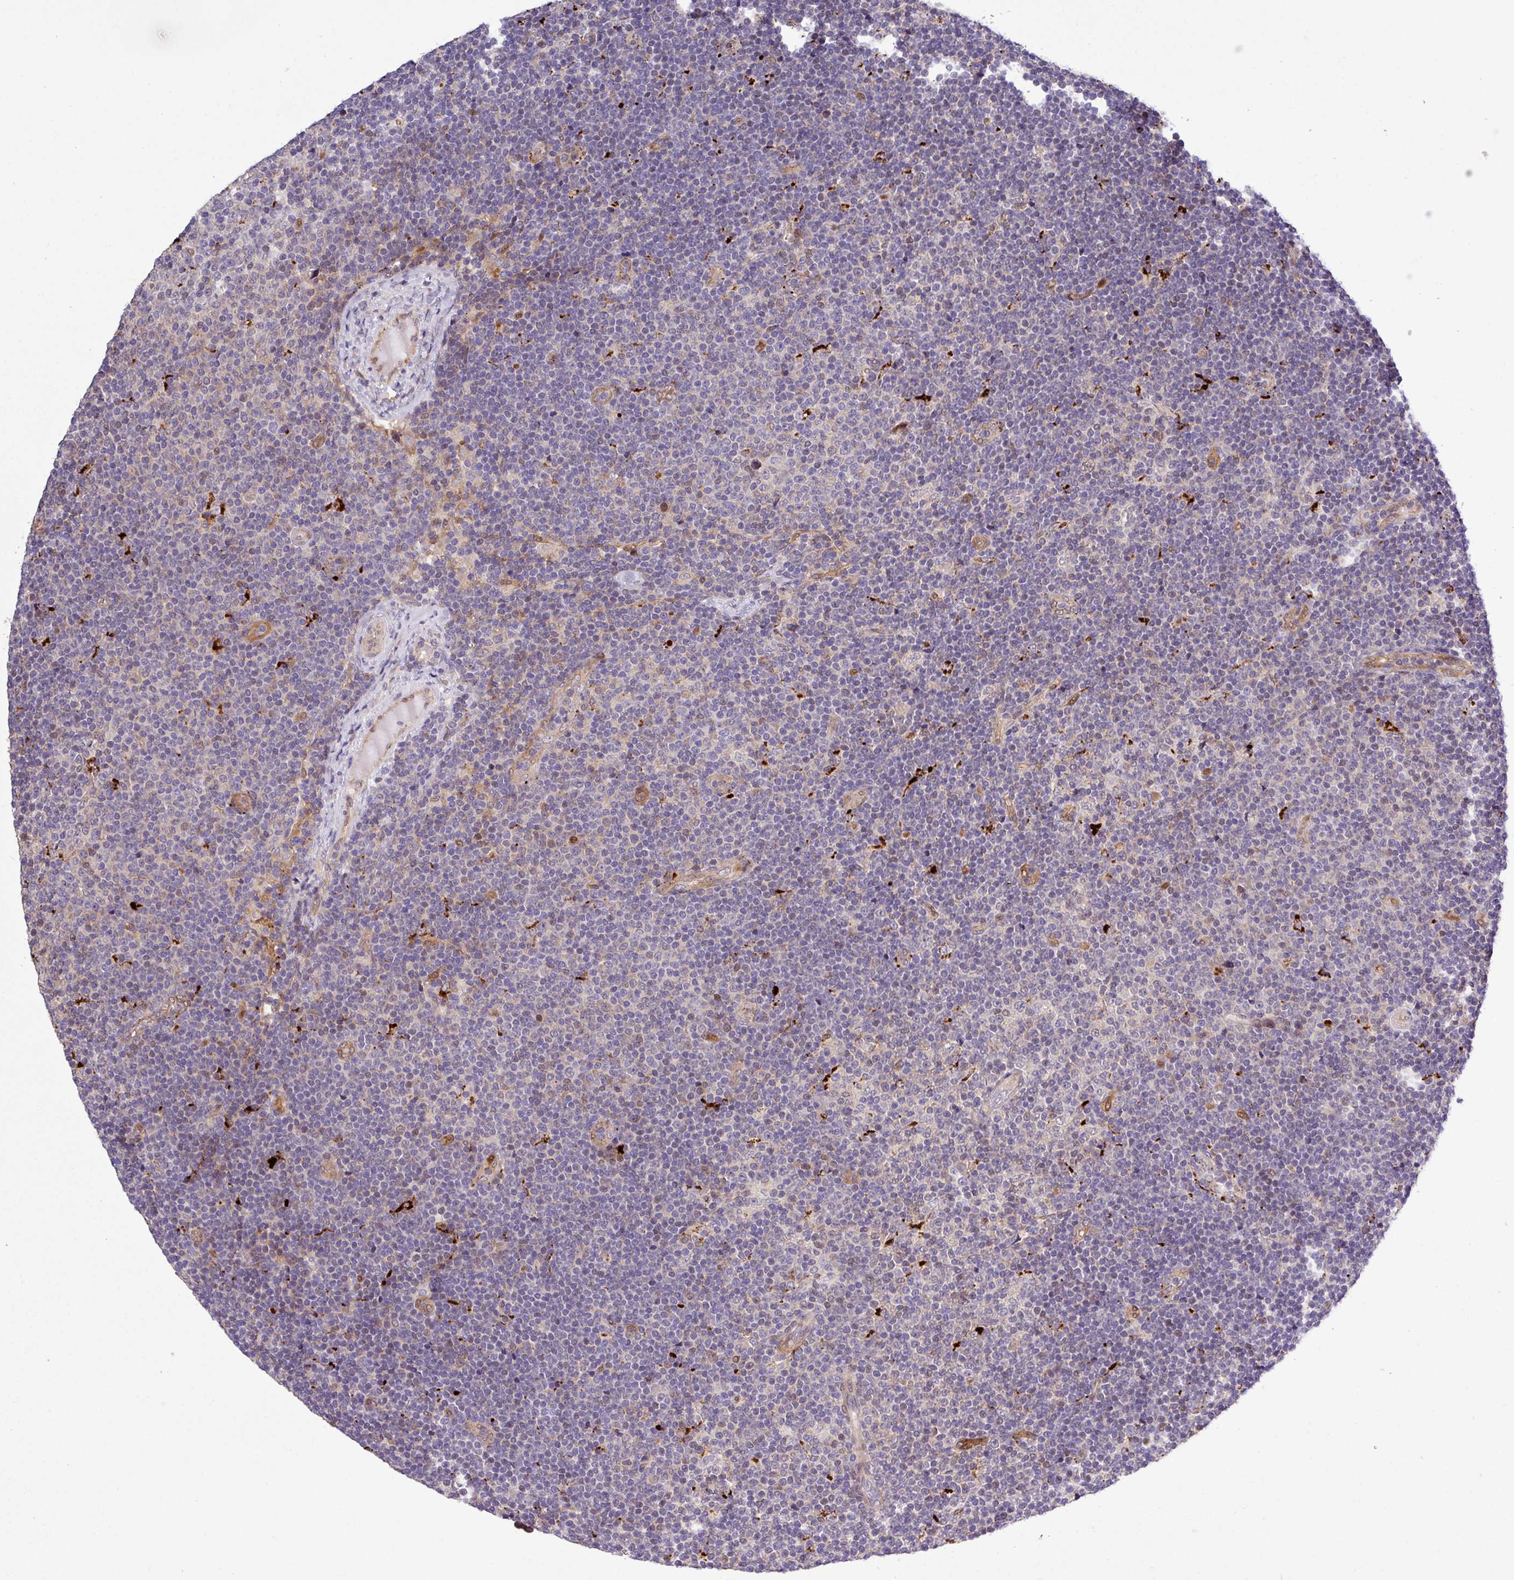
{"staining": {"intensity": "negative", "quantity": "none", "location": "none"}, "tissue": "lymphoma", "cell_type": "Tumor cells", "image_type": "cancer", "snomed": [{"axis": "morphology", "description": "Malignant lymphoma, non-Hodgkin's type, Low grade"}, {"axis": "topography", "description": "Lymph node"}], "caption": "DAB immunohistochemical staining of lymphoma reveals no significant positivity in tumor cells.", "gene": "CARHSP1", "patient": {"sex": "male", "age": 48}}